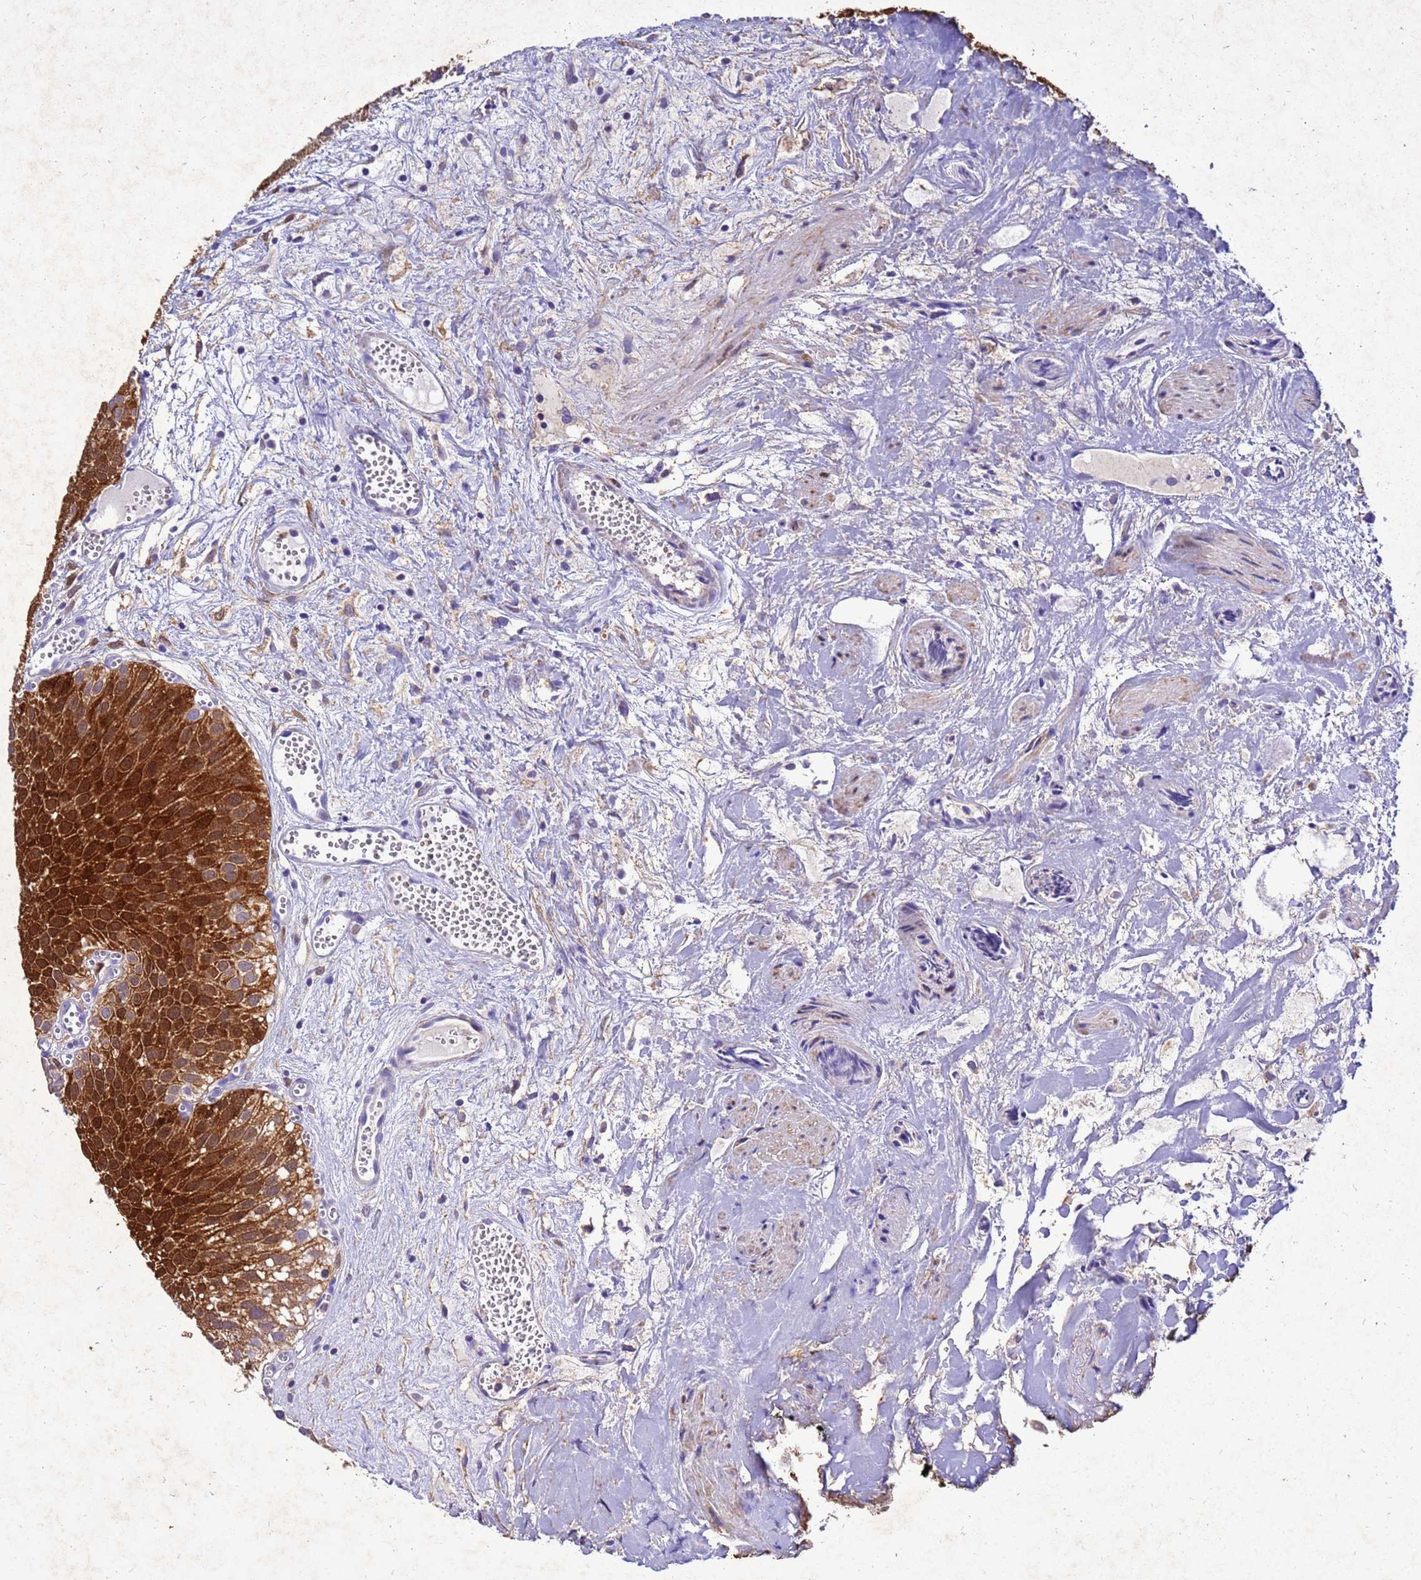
{"staining": {"intensity": "strong", "quantity": ">75%", "location": "cytoplasmic/membranous,nuclear"}, "tissue": "urothelial cancer", "cell_type": "Tumor cells", "image_type": "cancer", "snomed": [{"axis": "morphology", "description": "Urothelial carcinoma, Low grade"}, {"axis": "topography", "description": "Urinary bladder"}], "caption": "Immunohistochemistry (DAB (3,3'-diaminobenzidine)) staining of human low-grade urothelial carcinoma demonstrates strong cytoplasmic/membranous and nuclear protein expression in about >75% of tumor cells. Using DAB (3,3'-diaminobenzidine) (brown) and hematoxylin (blue) stains, captured at high magnification using brightfield microscopy.", "gene": "AKR1C1", "patient": {"sex": "male", "age": 88}}